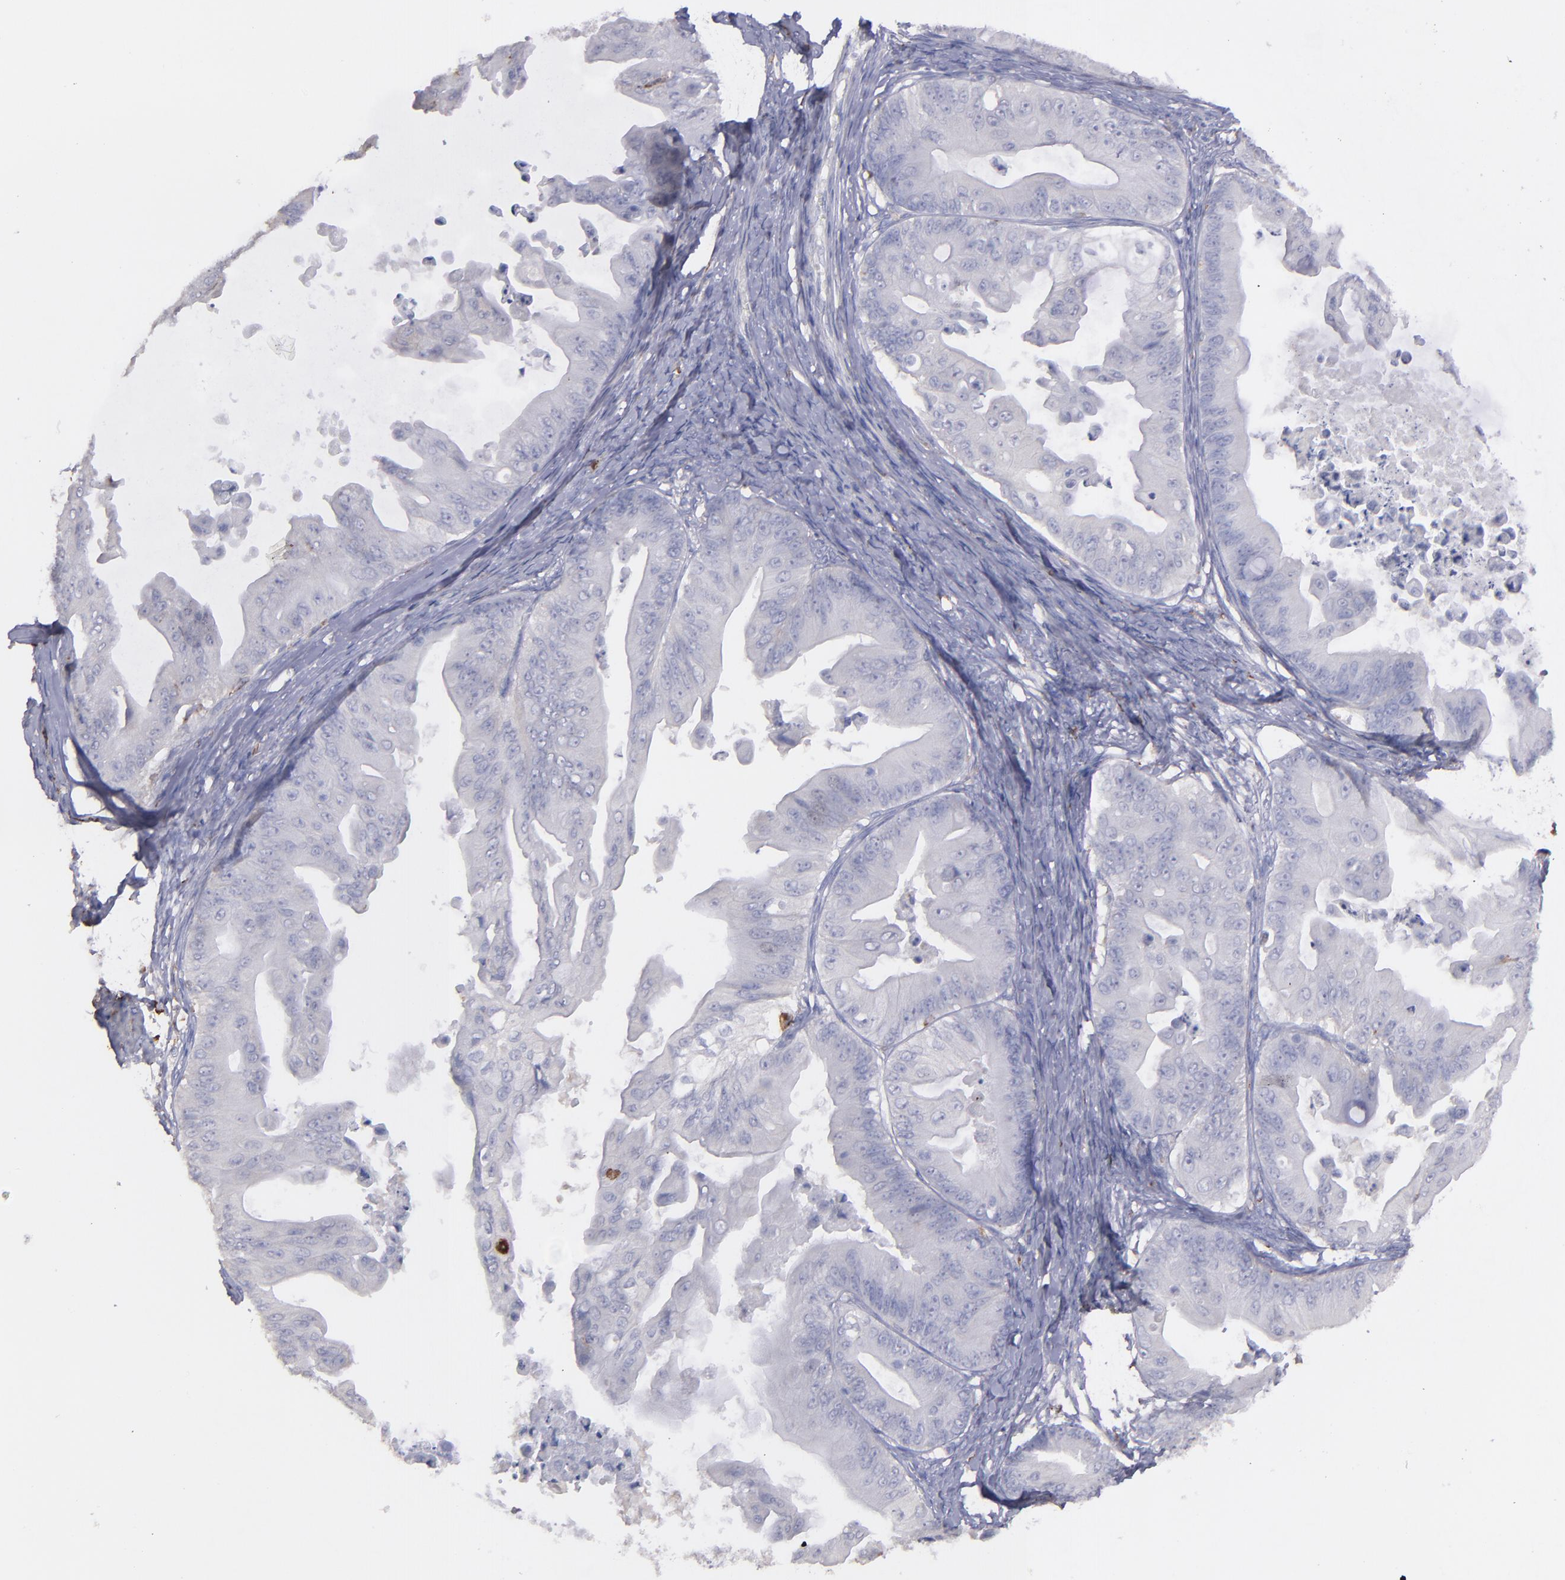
{"staining": {"intensity": "negative", "quantity": "none", "location": "none"}, "tissue": "ovarian cancer", "cell_type": "Tumor cells", "image_type": "cancer", "snomed": [{"axis": "morphology", "description": "Cystadenocarcinoma, mucinous, NOS"}, {"axis": "topography", "description": "Ovary"}], "caption": "Immunohistochemistry (IHC) photomicrograph of mucinous cystadenocarcinoma (ovarian) stained for a protein (brown), which shows no staining in tumor cells.", "gene": "C1QA", "patient": {"sex": "female", "age": 37}}